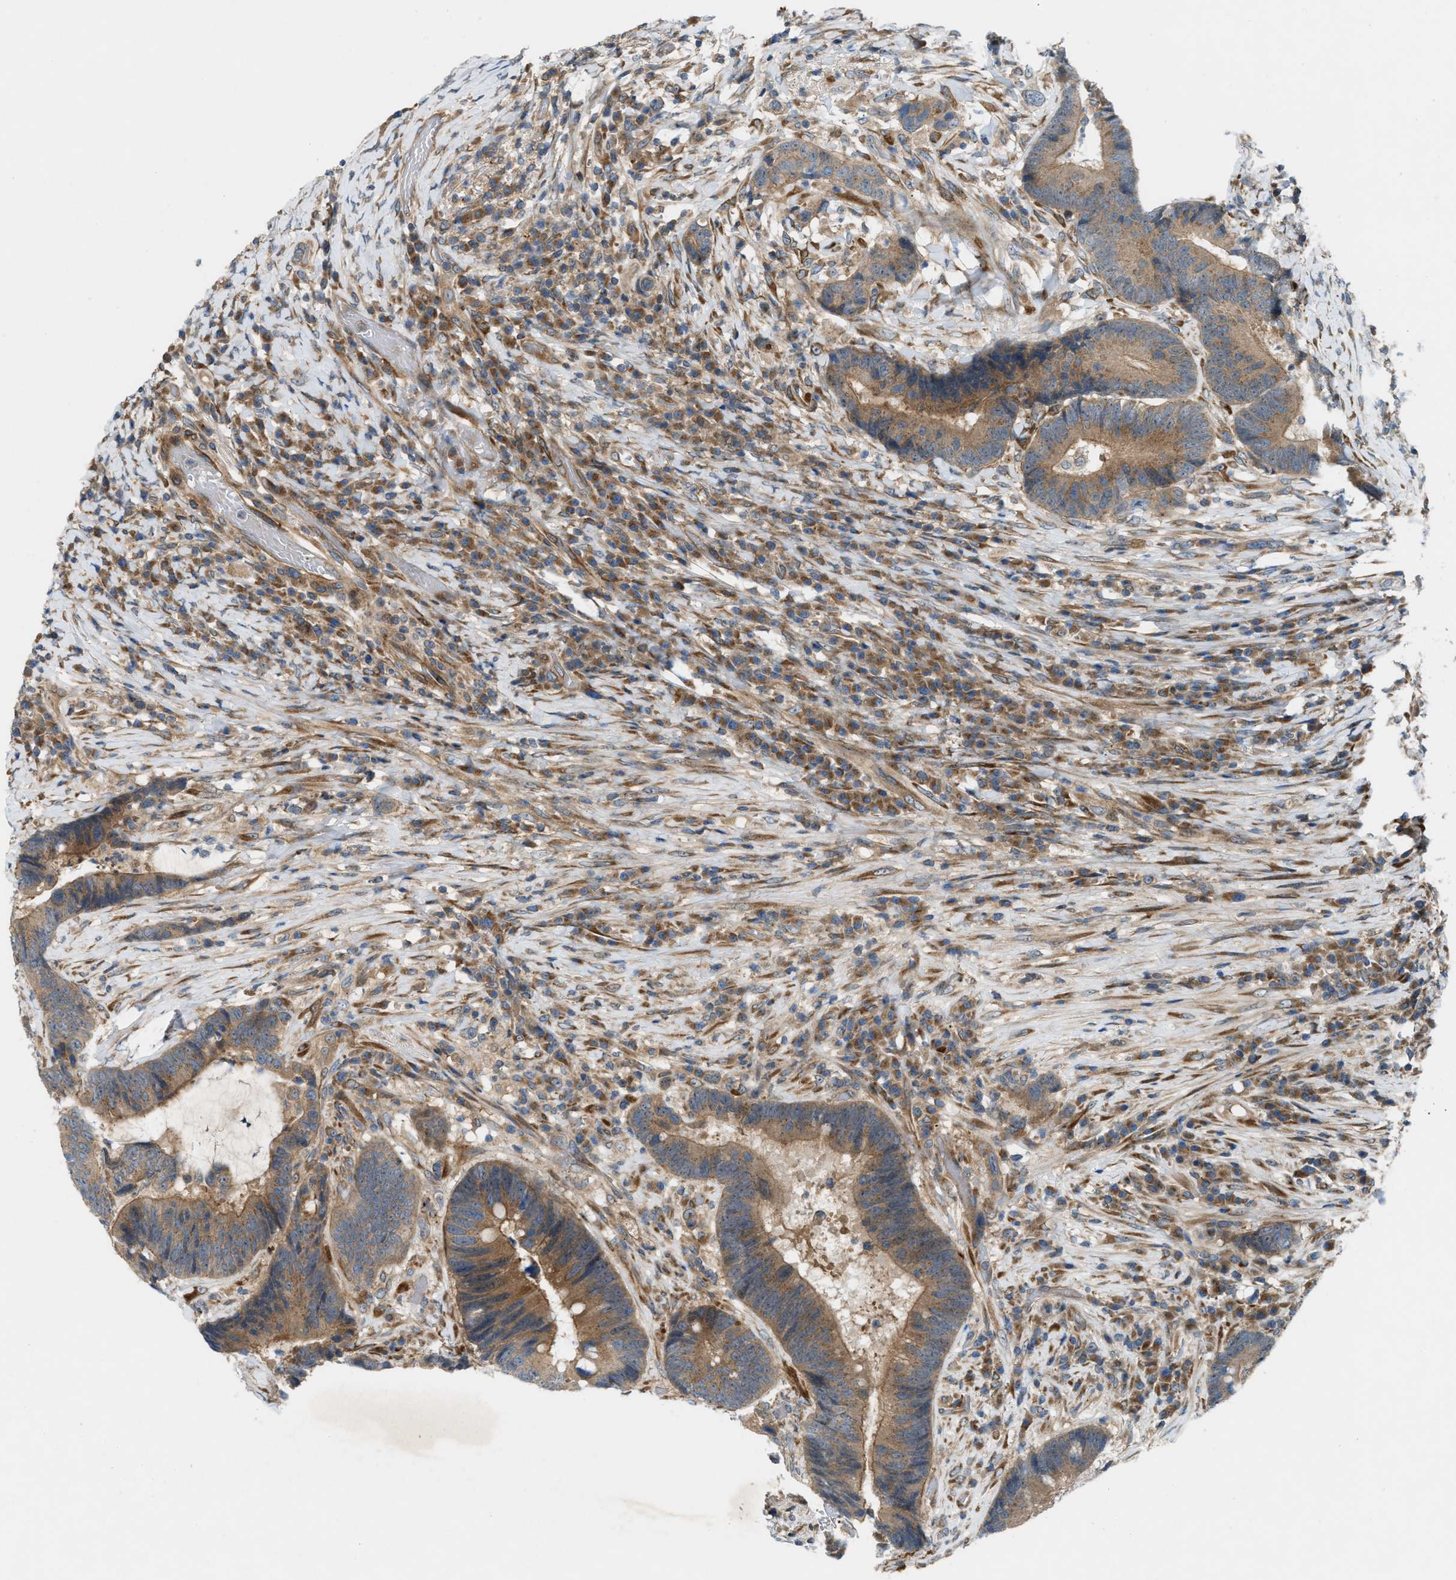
{"staining": {"intensity": "moderate", "quantity": ">75%", "location": "cytoplasmic/membranous"}, "tissue": "colorectal cancer", "cell_type": "Tumor cells", "image_type": "cancer", "snomed": [{"axis": "morphology", "description": "Adenocarcinoma, NOS"}, {"axis": "topography", "description": "Rectum"}, {"axis": "topography", "description": "Anal"}], "caption": "Immunohistochemical staining of human colorectal cancer (adenocarcinoma) displays moderate cytoplasmic/membranous protein expression in approximately >75% of tumor cells.", "gene": "CYB5D1", "patient": {"sex": "female", "age": 89}}